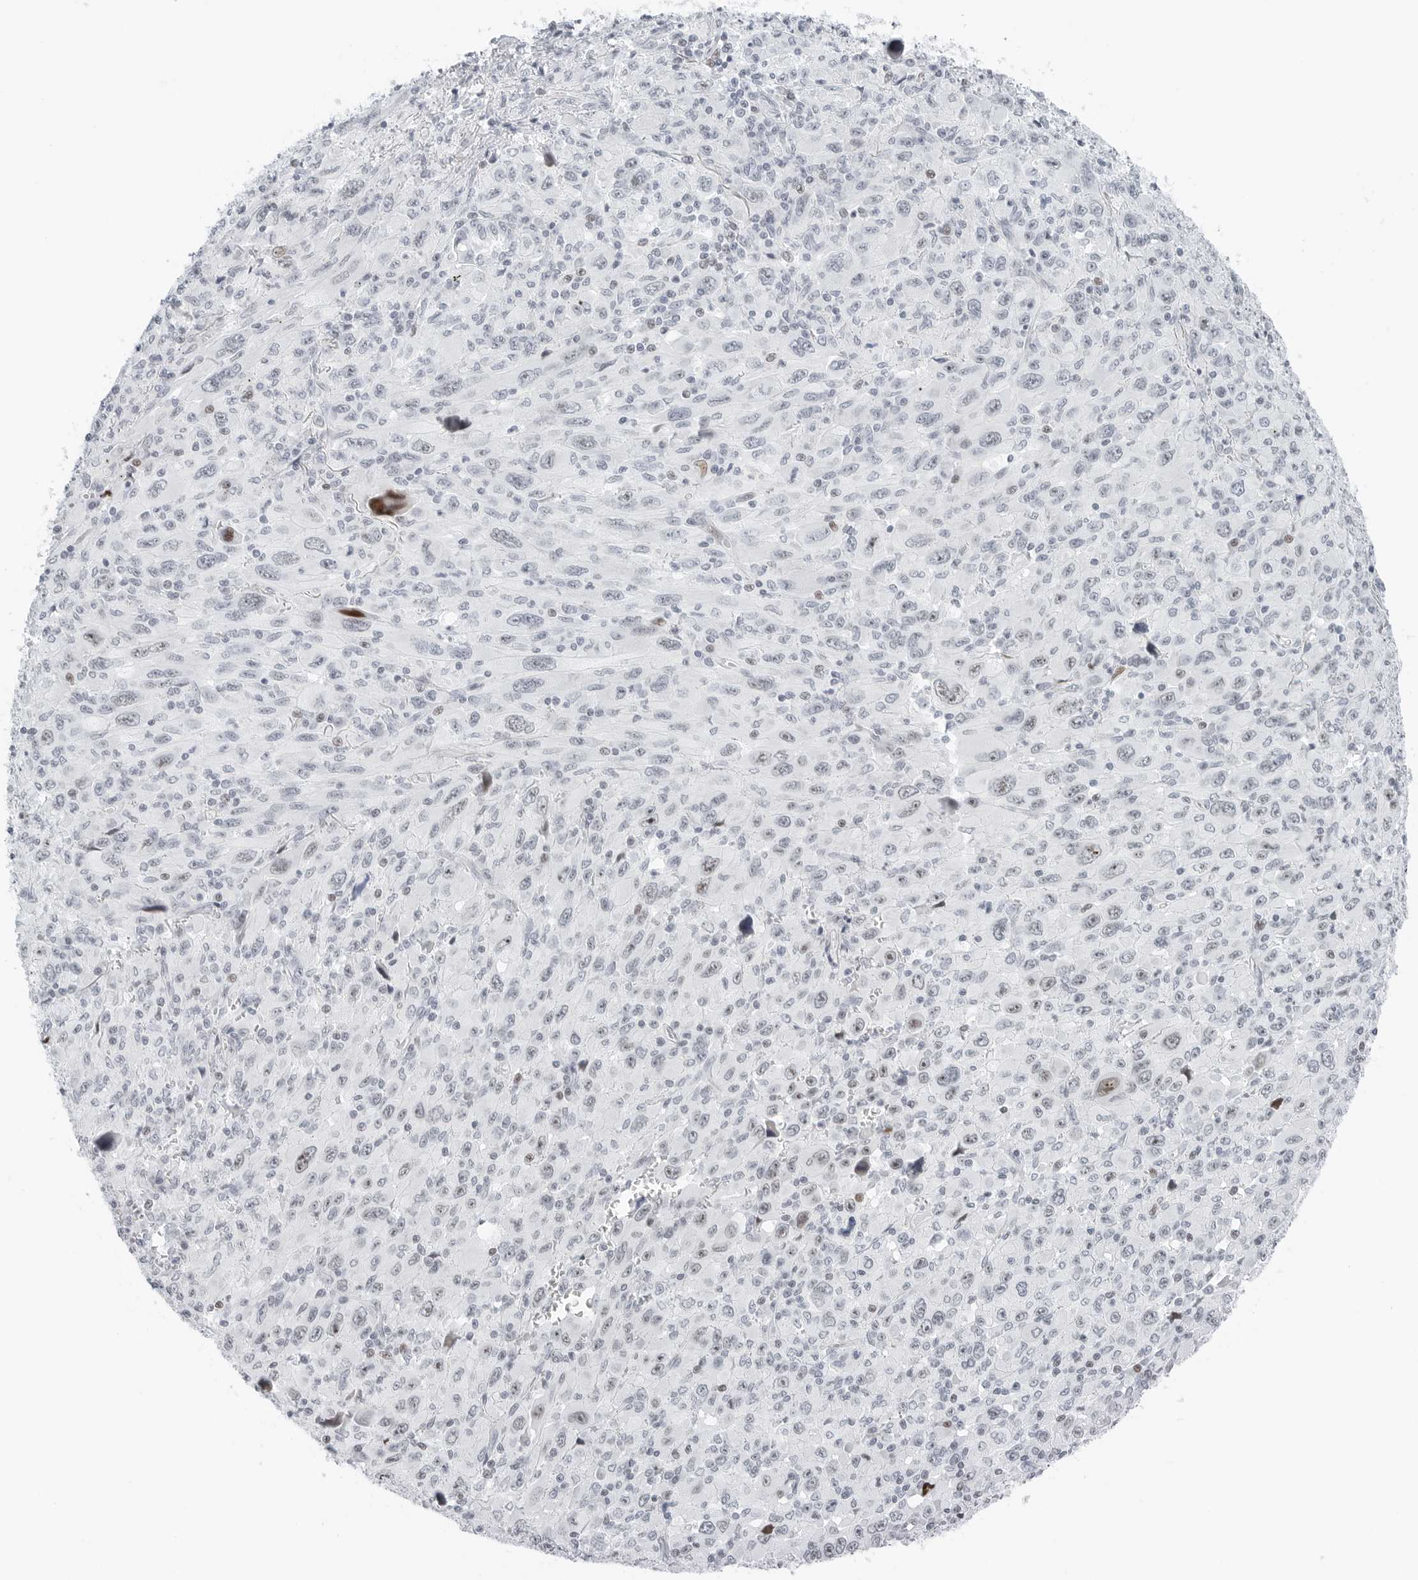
{"staining": {"intensity": "weak", "quantity": "<25%", "location": "nuclear"}, "tissue": "melanoma", "cell_type": "Tumor cells", "image_type": "cancer", "snomed": [{"axis": "morphology", "description": "Malignant melanoma, Metastatic site"}, {"axis": "topography", "description": "Skin"}], "caption": "This is a photomicrograph of immunohistochemistry staining of melanoma, which shows no expression in tumor cells. Brightfield microscopy of IHC stained with DAB (brown) and hematoxylin (blue), captured at high magnification.", "gene": "NTMT2", "patient": {"sex": "female", "age": 56}}